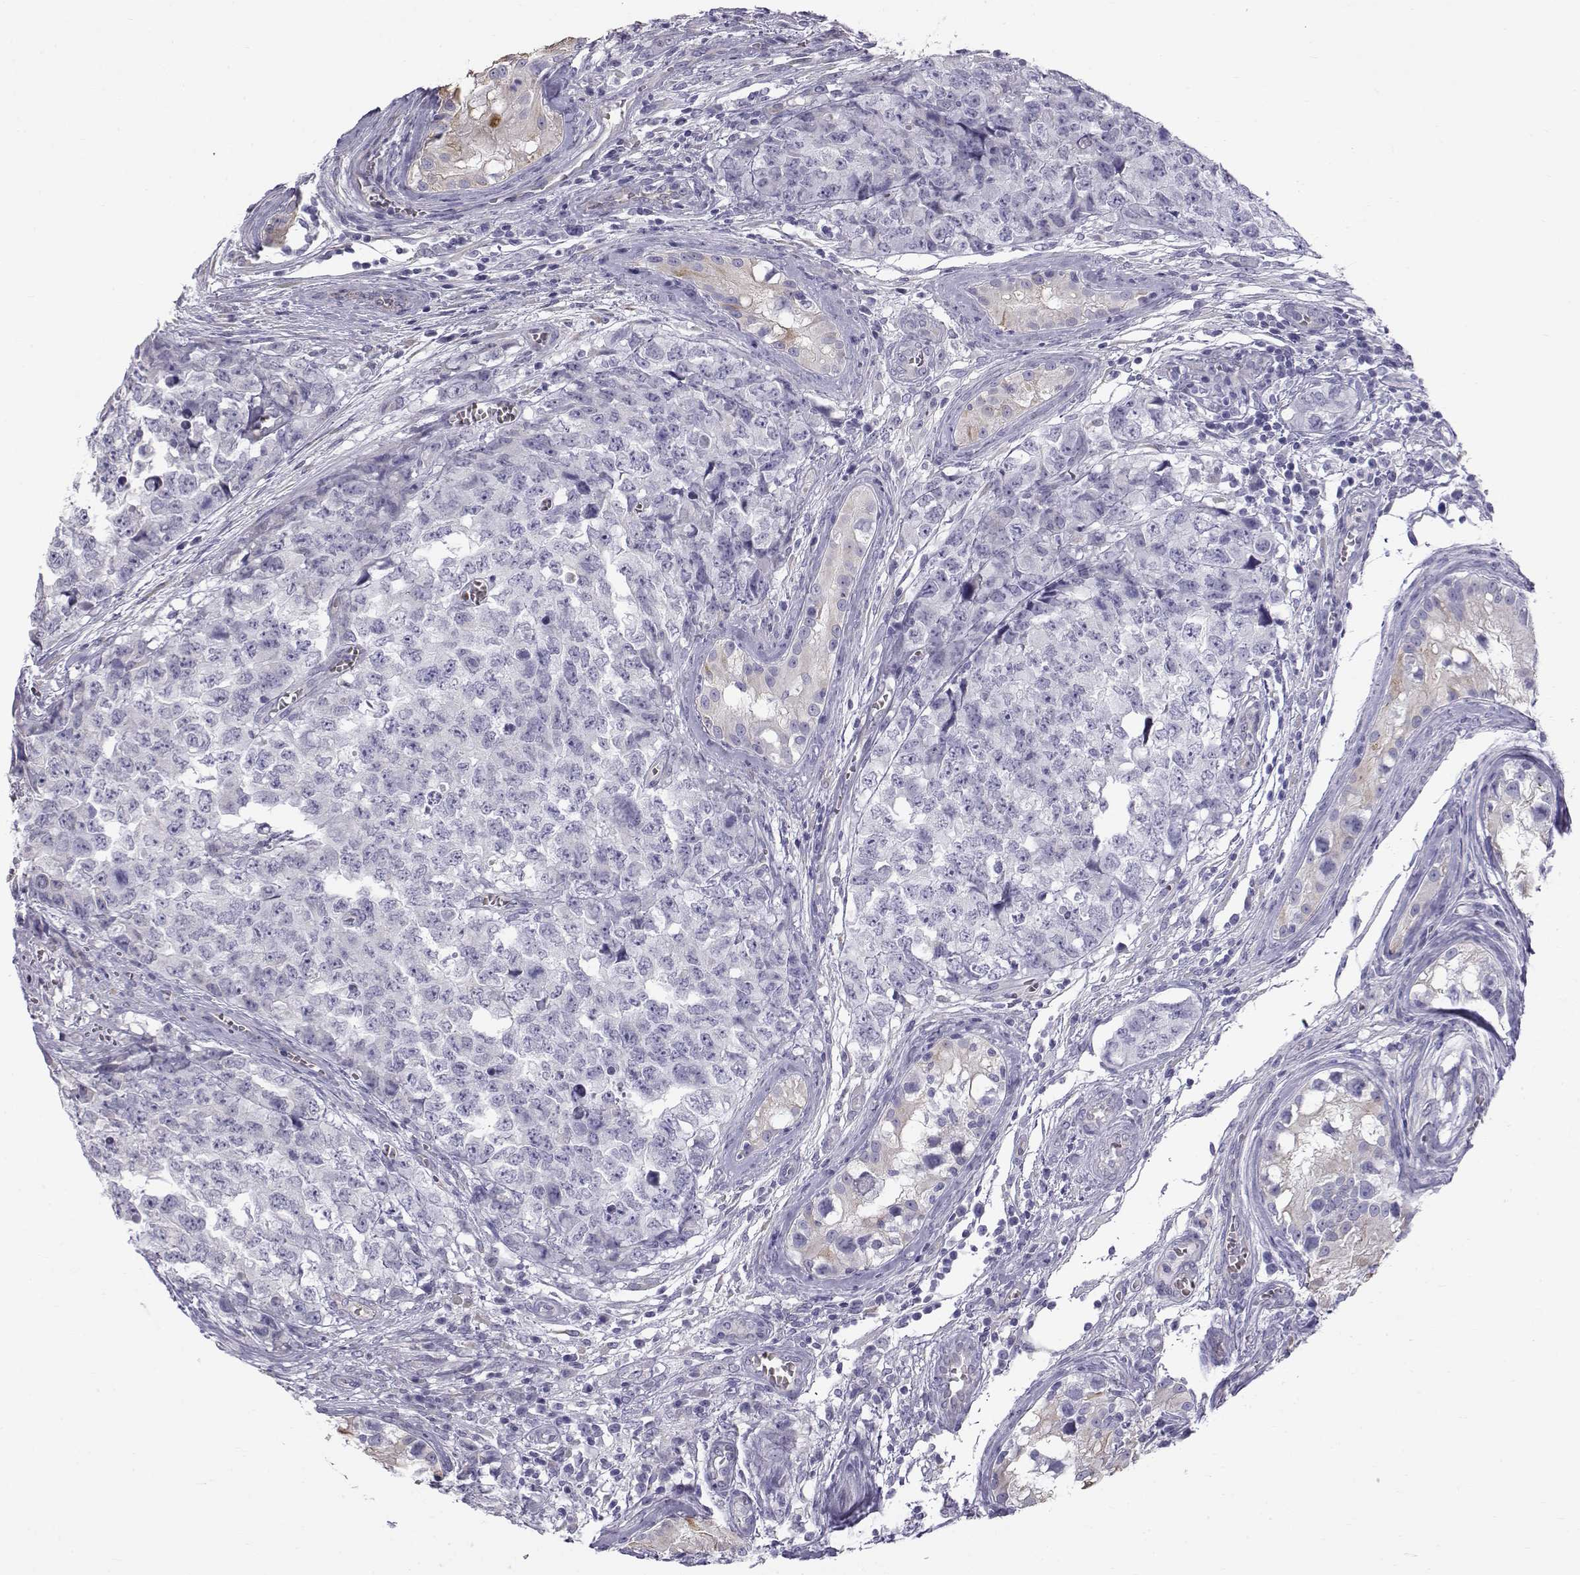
{"staining": {"intensity": "negative", "quantity": "none", "location": "none"}, "tissue": "testis cancer", "cell_type": "Tumor cells", "image_type": "cancer", "snomed": [{"axis": "morphology", "description": "Carcinoma, Embryonal, NOS"}, {"axis": "topography", "description": "Testis"}], "caption": "There is no significant positivity in tumor cells of testis embryonal carcinoma.", "gene": "RNASE12", "patient": {"sex": "male", "age": 23}}